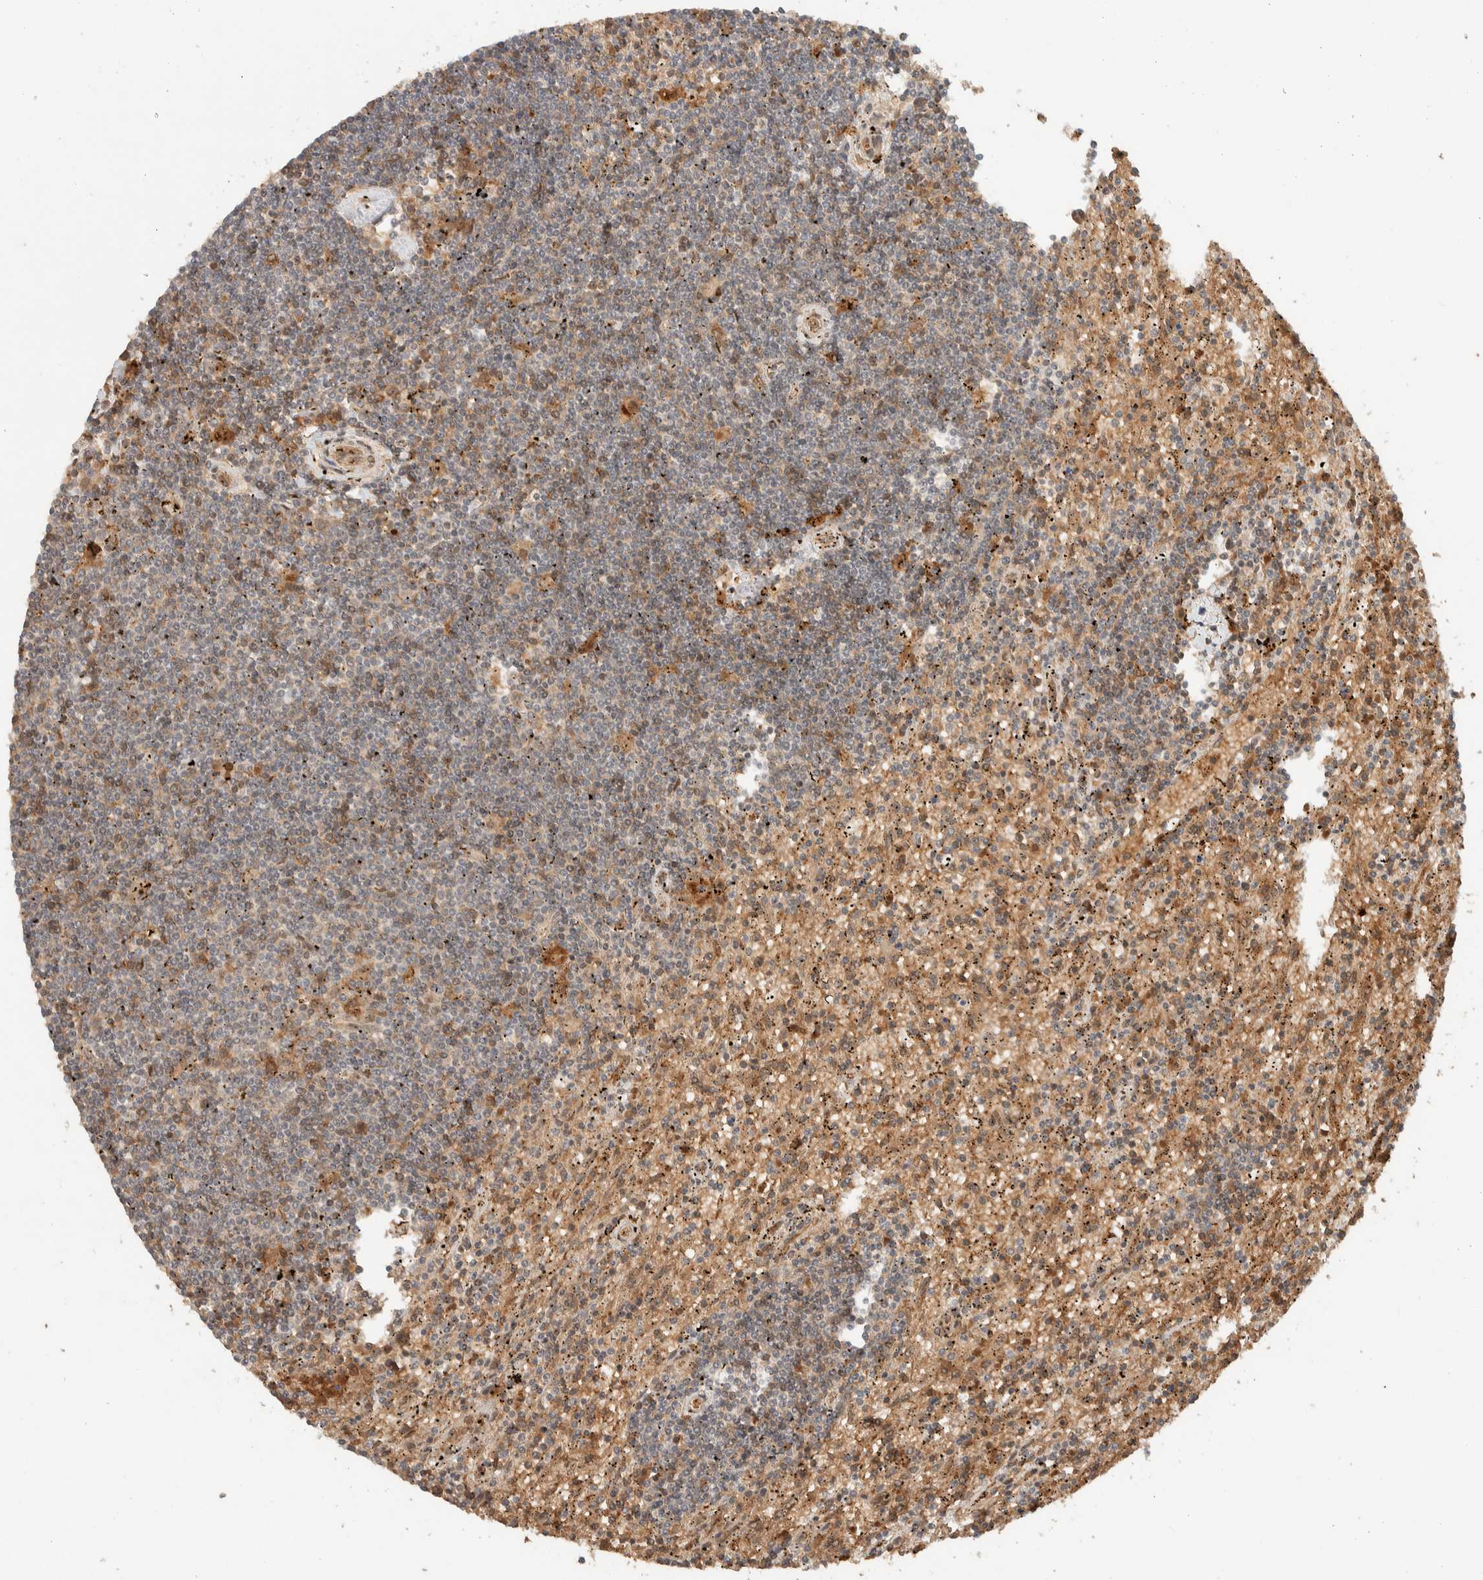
{"staining": {"intensity": "weak", "quantity": "25%-75%", "location": "cytoplasmic/membranous"}, "tissue": "lymphoma", "cell_type": "Tumor cells", "image_type": "cancer", "snomed": [{"axis": "morphology", "description": "Malignant lymphoma, non-Hodgkin's type, Low grade"}, {"axis": "topography", "description": "Spleen"}], "caption": "A brown stain labels weak cytoplasmic/membranous staining of a protein in human lymphoma tumor cells. The staining was performed using DAB (3,3'-diaminobenzidine) to visualize the protein expression in brown, while the nuclei were stained in blue with hematoxylin (Magnification: 20x).", "gene": "ZBTB2", "patient": {"sex": "male", "age": 76}}